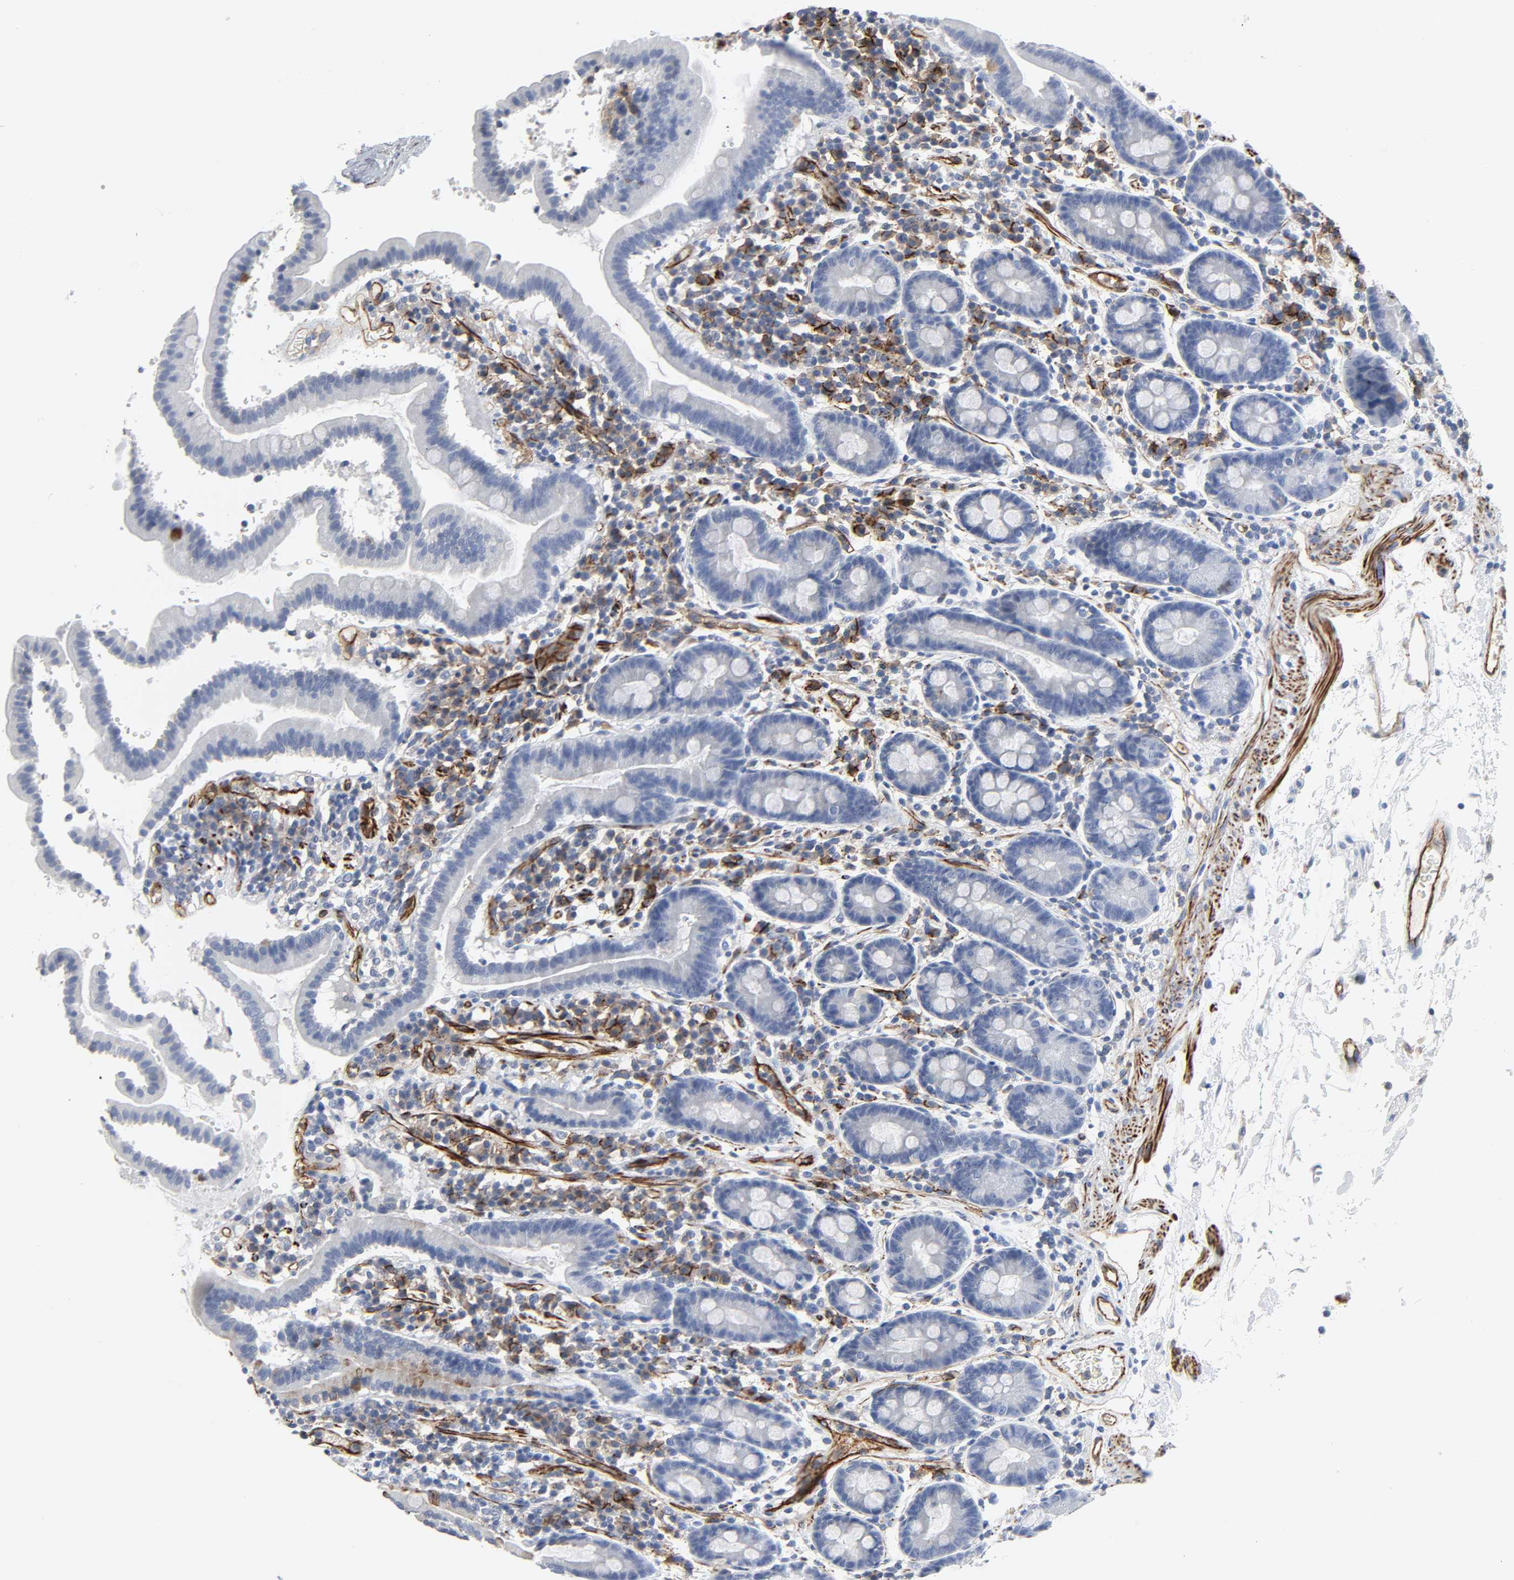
{"staining": {"intensity": "negative", "quantity": "none", "location": "none"}, "tissue": "duodenum", "cell_type": "Glandular cells", "image_type": "normal", "snomed": [{"axis": "morphology", "description": "Normal tissue, NOS"}, {"axis": "topography", "description": "Duodenum"}], "caption": "Histopathology image shows no significant protein expression in glandular cells of normal duodenum. (DAB (3,3'-diaminobenzidine) IHC with hematoxylin counter stain).", "gene": "PECAM1", "patient": {"sex": "male", "age": 50}}